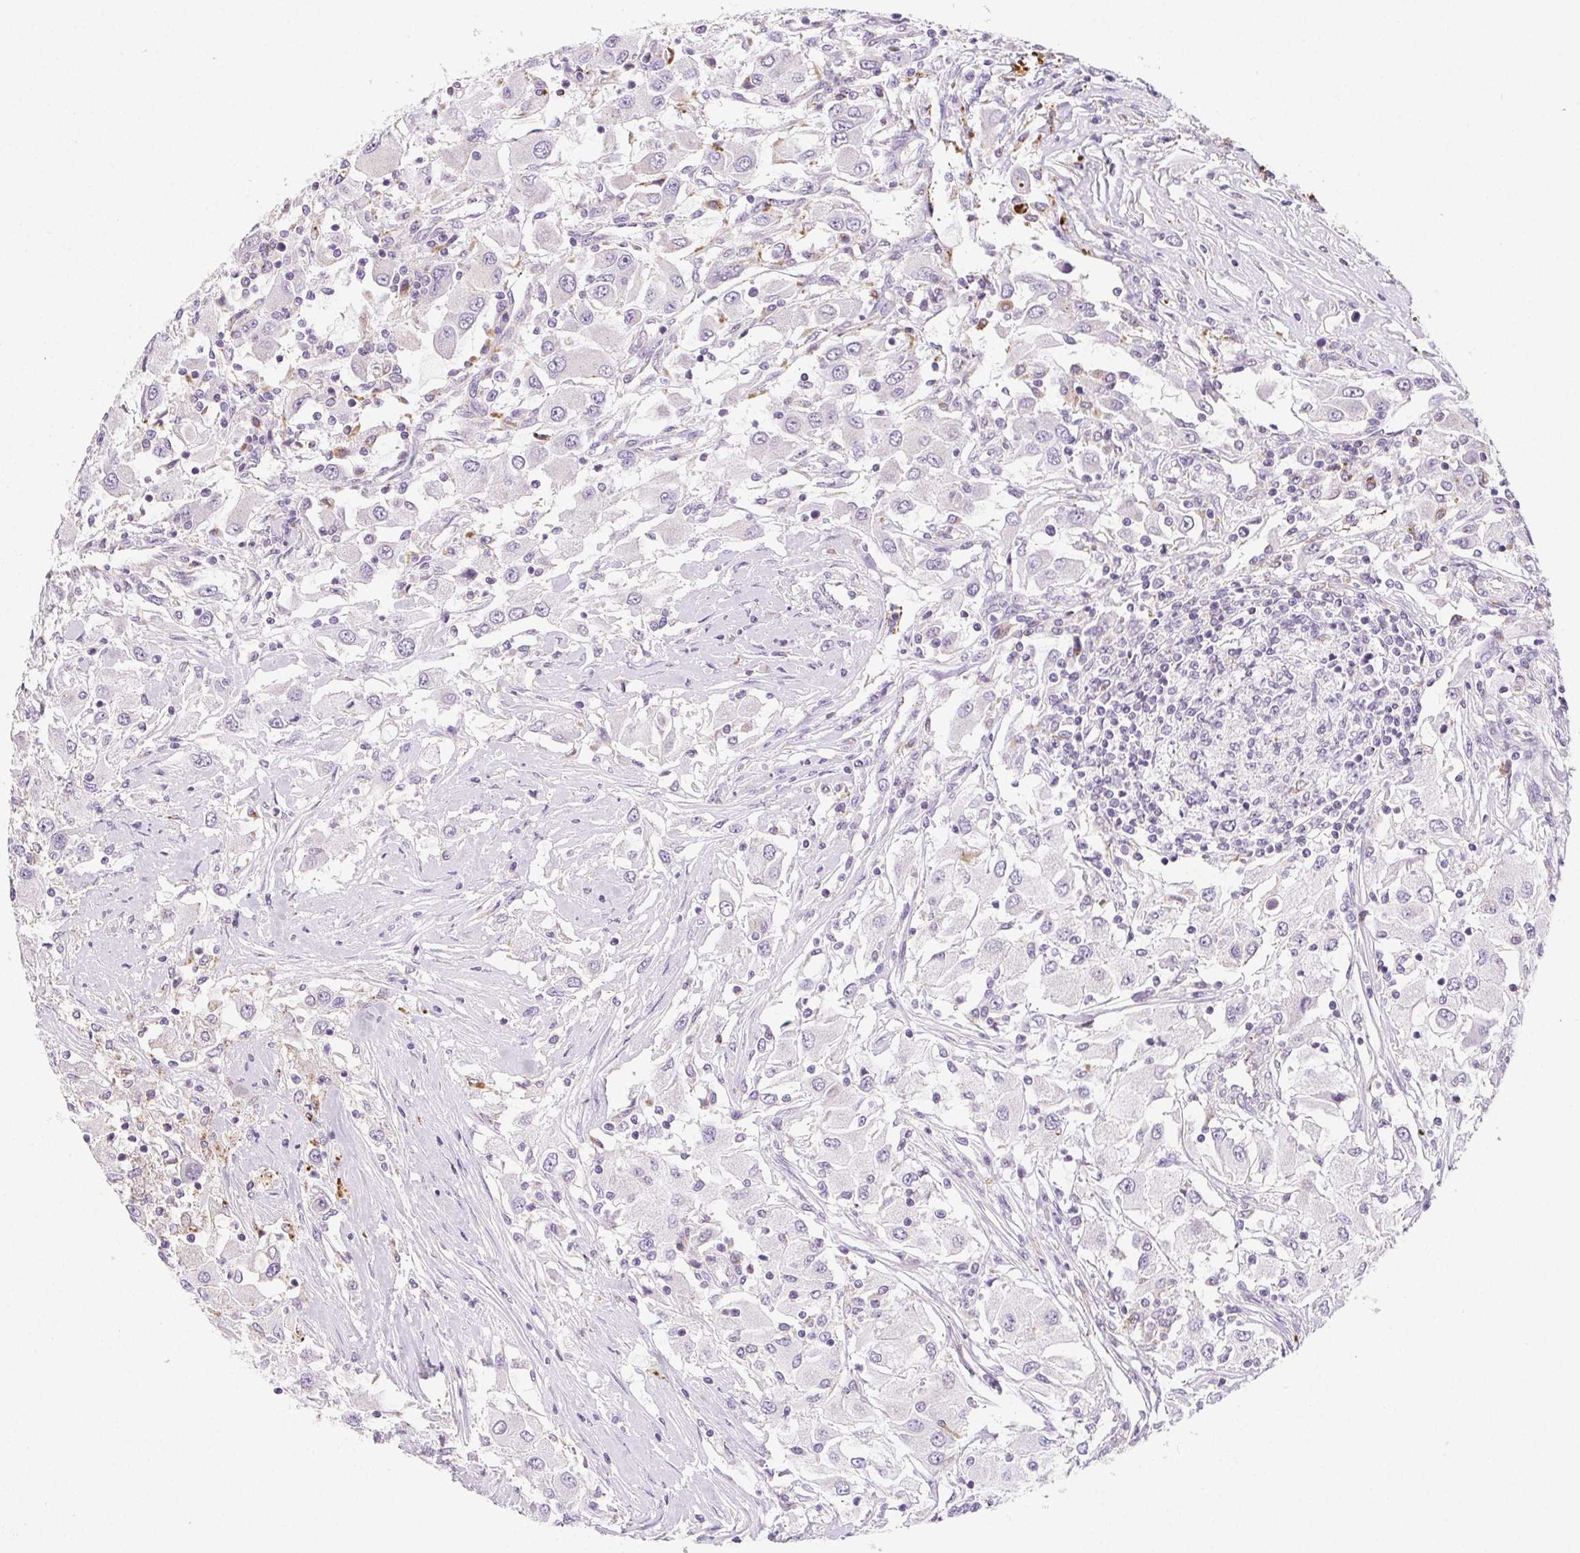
{"staining": {"intensity": "negative", "quantity": "none", "location": "none"}, "tissue": "renal cancer", "cell_type": "Tumor cells", "image_type": "cancer", "snomed": [{"axis": "morphology", "description": "Adenocarcinoma, NOS"}, {"axis": "topography", "description": "Kidney"}], "caption": "Tumor cells are negative for protein expression in human adenocarcinoma (renal).", "gene": "LIPA", "patient": {"sex": "female", "age": 67}}